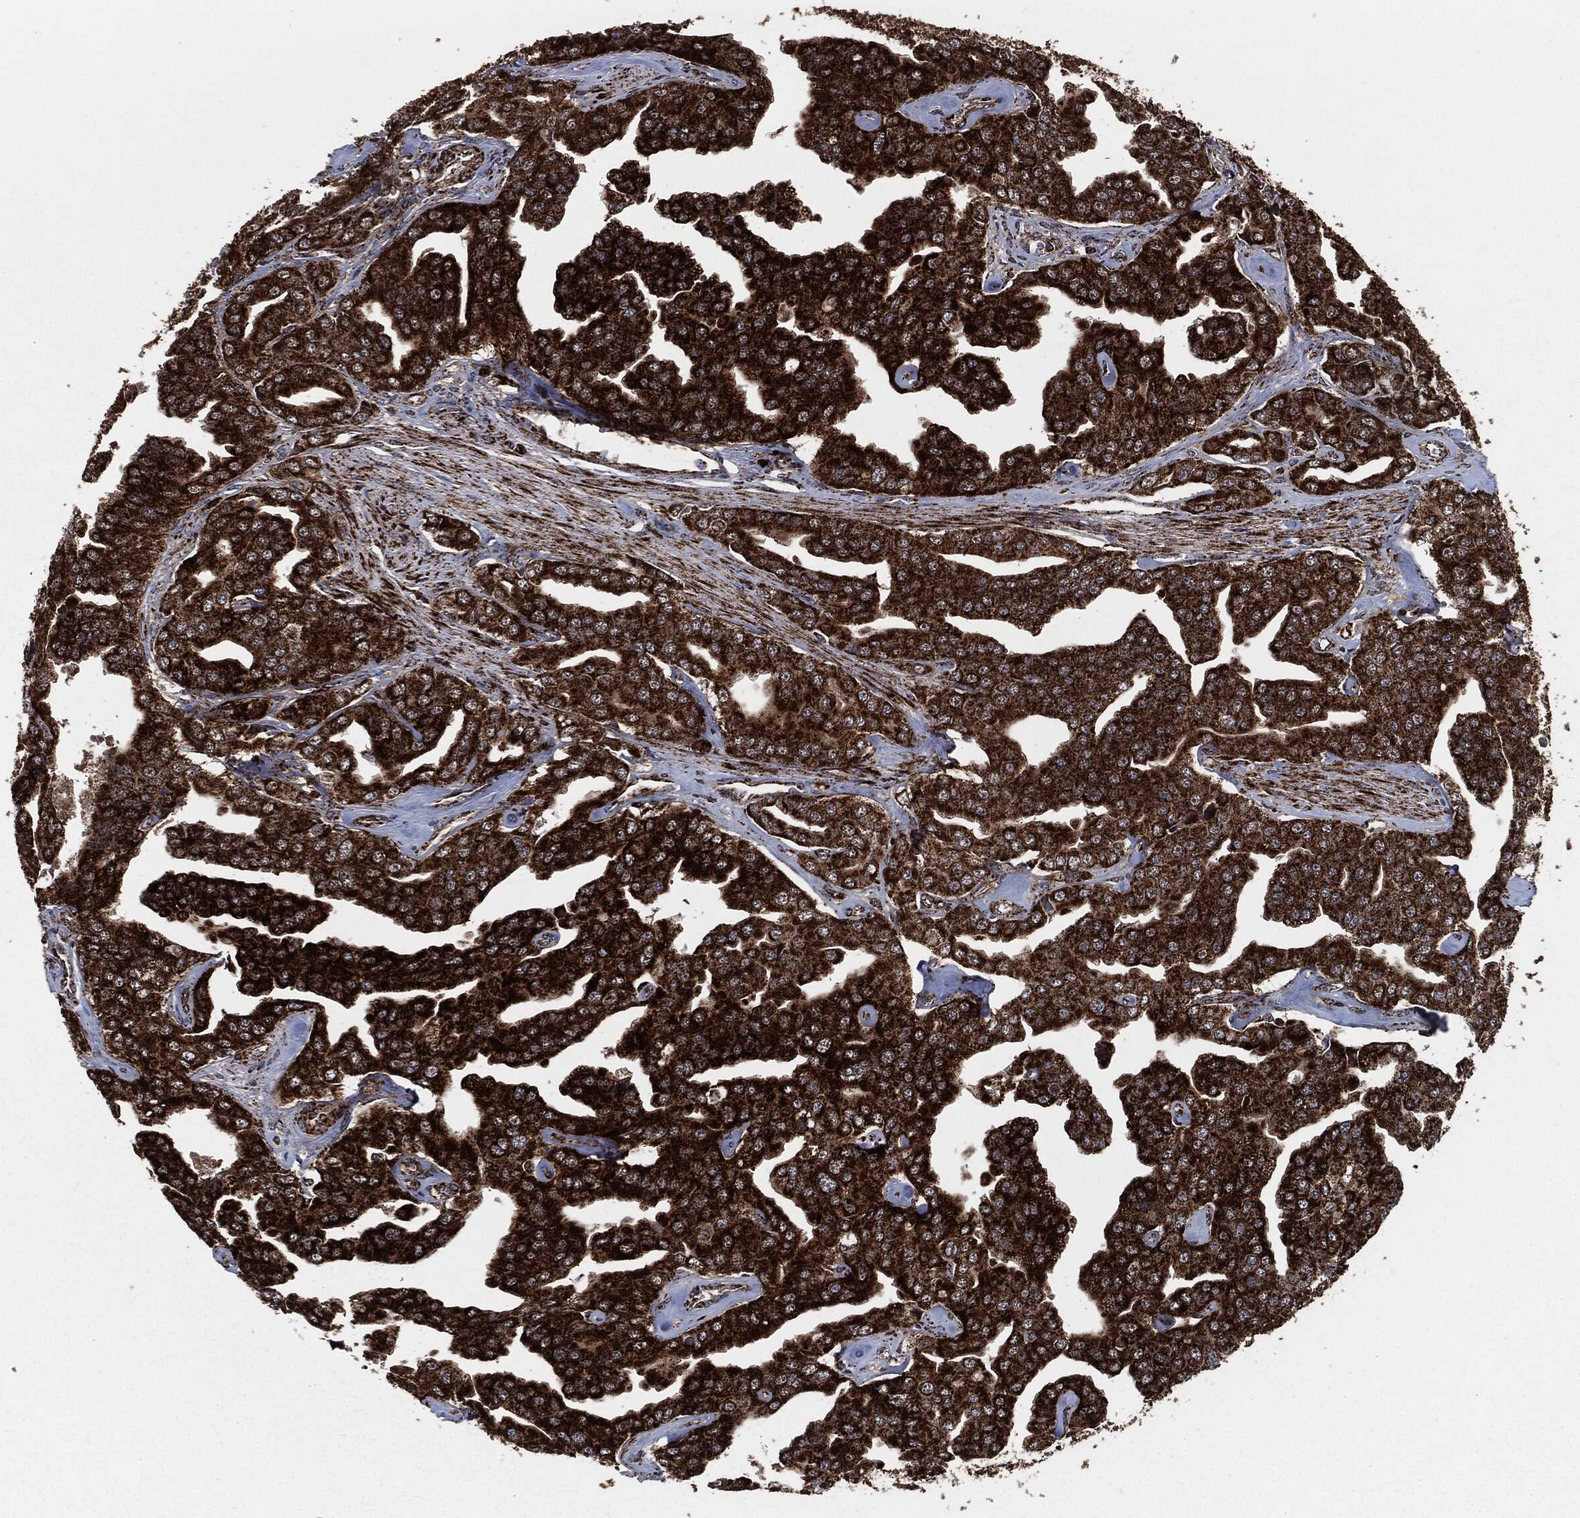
{"staining": {"intensity": "strong", "quantity": ">75%", "location": "cytoplasmic/membranous"}, "tissue": "prostate cancer", "cell_type": "Tumor cells", "image_type": "cancer", "snomed": [{"axis": "morphology", "description": "Adenocarcinoma, NOS"}, {"axis": "topography", "description": "Prostate and seminal vesicle, NOS"}, {"axis": "topography", "description": "Prostate"}], "caption": "Immunohistochemistry (IHC) of human prostate adenocarcinoma exhibits high levels of strong cytoplasmic/membranous expression in about >75% of tumor cells.", "gene": "FH", "patient": {"sex": "male", "age": 69}}